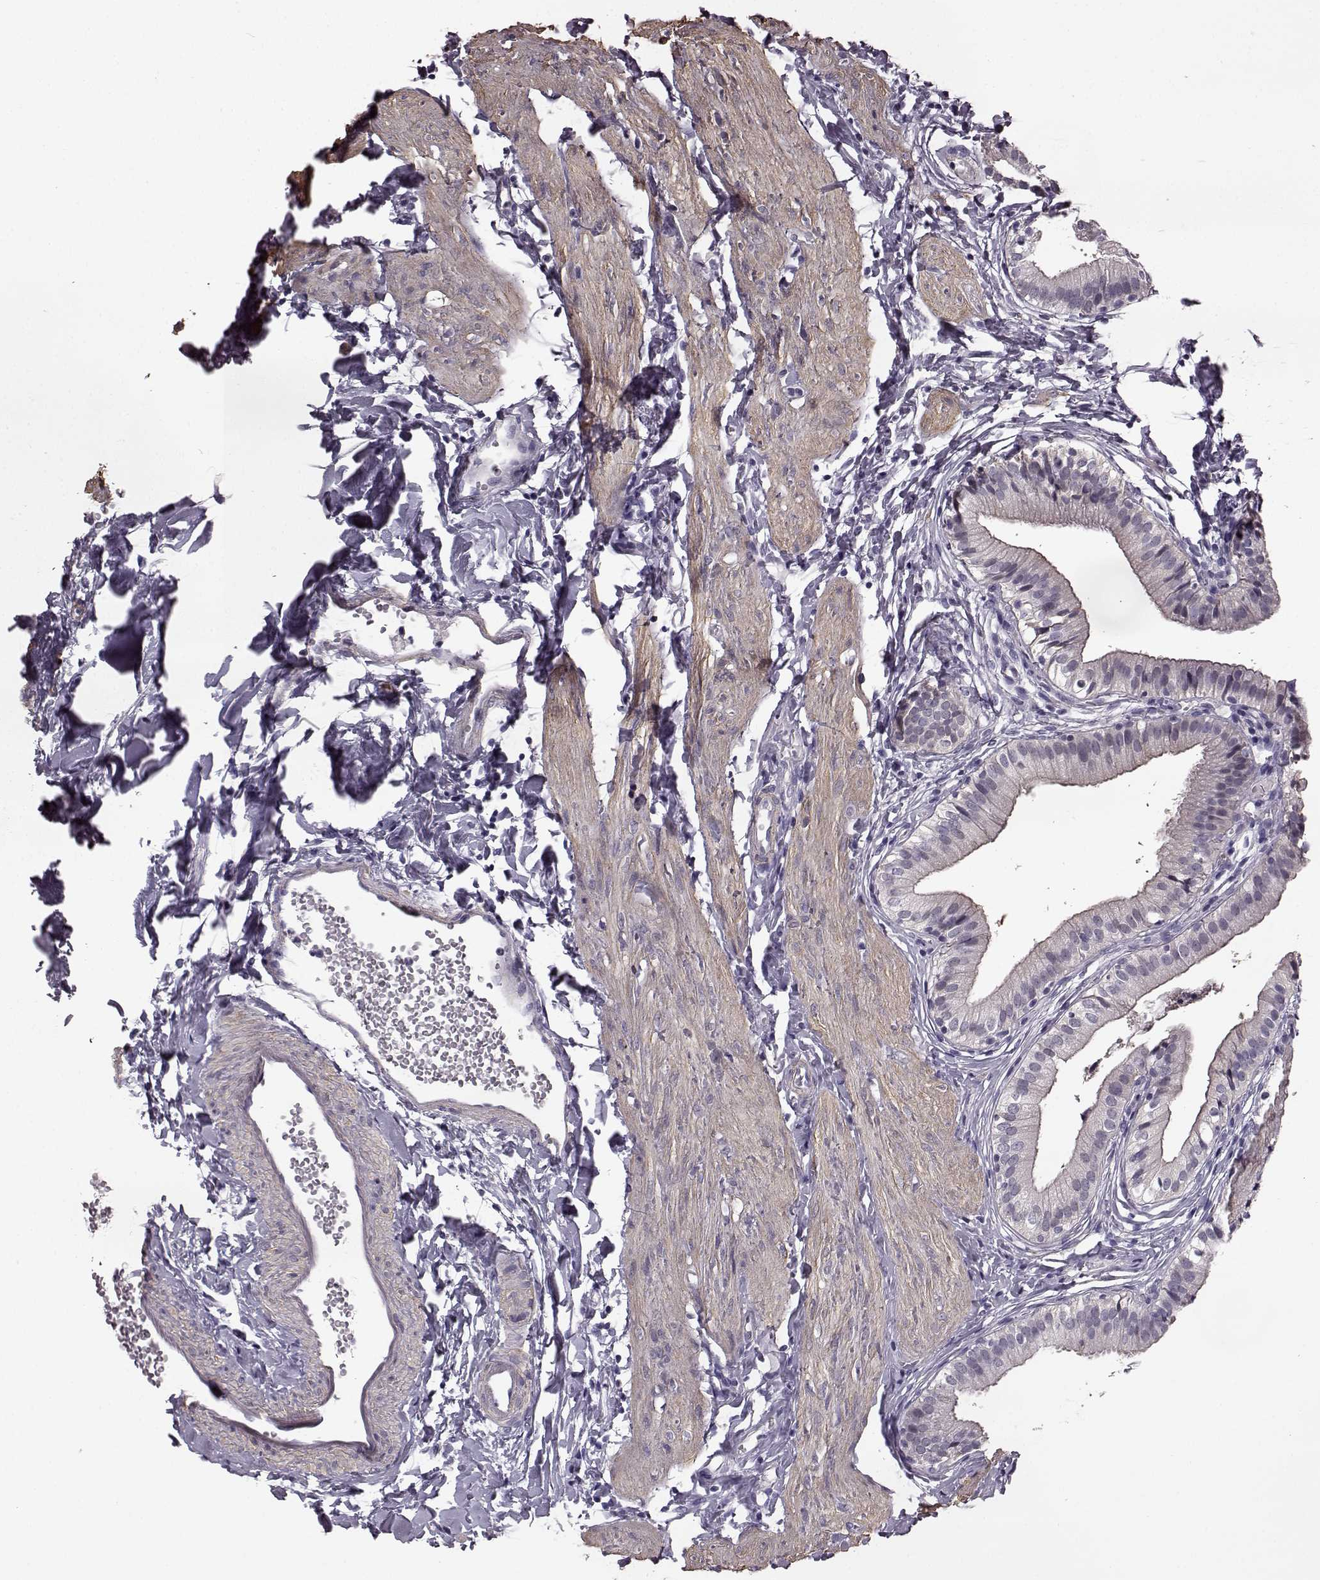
{"staining": {"intensity": "negative", "quantity": "none", "location": "none"}, "tissue": "gallbladder", "cell_type": "Glandular cells", "image_type": "normal", "snomed": [{"axis": "morphology", "description": "Normal tissue, NOS"}, {"axis": "topography", "description": "Gallbladder"}], "caption": "Immunohistochemistry (IHC) image of benign human gallbladder stained for a protein (brown), which reveals no expression in glandular cells. (DAB IHC with hematoxylin counter stain).", "gene": "SLCO3A1", "patient": {"sex": "female", "age": 47}}